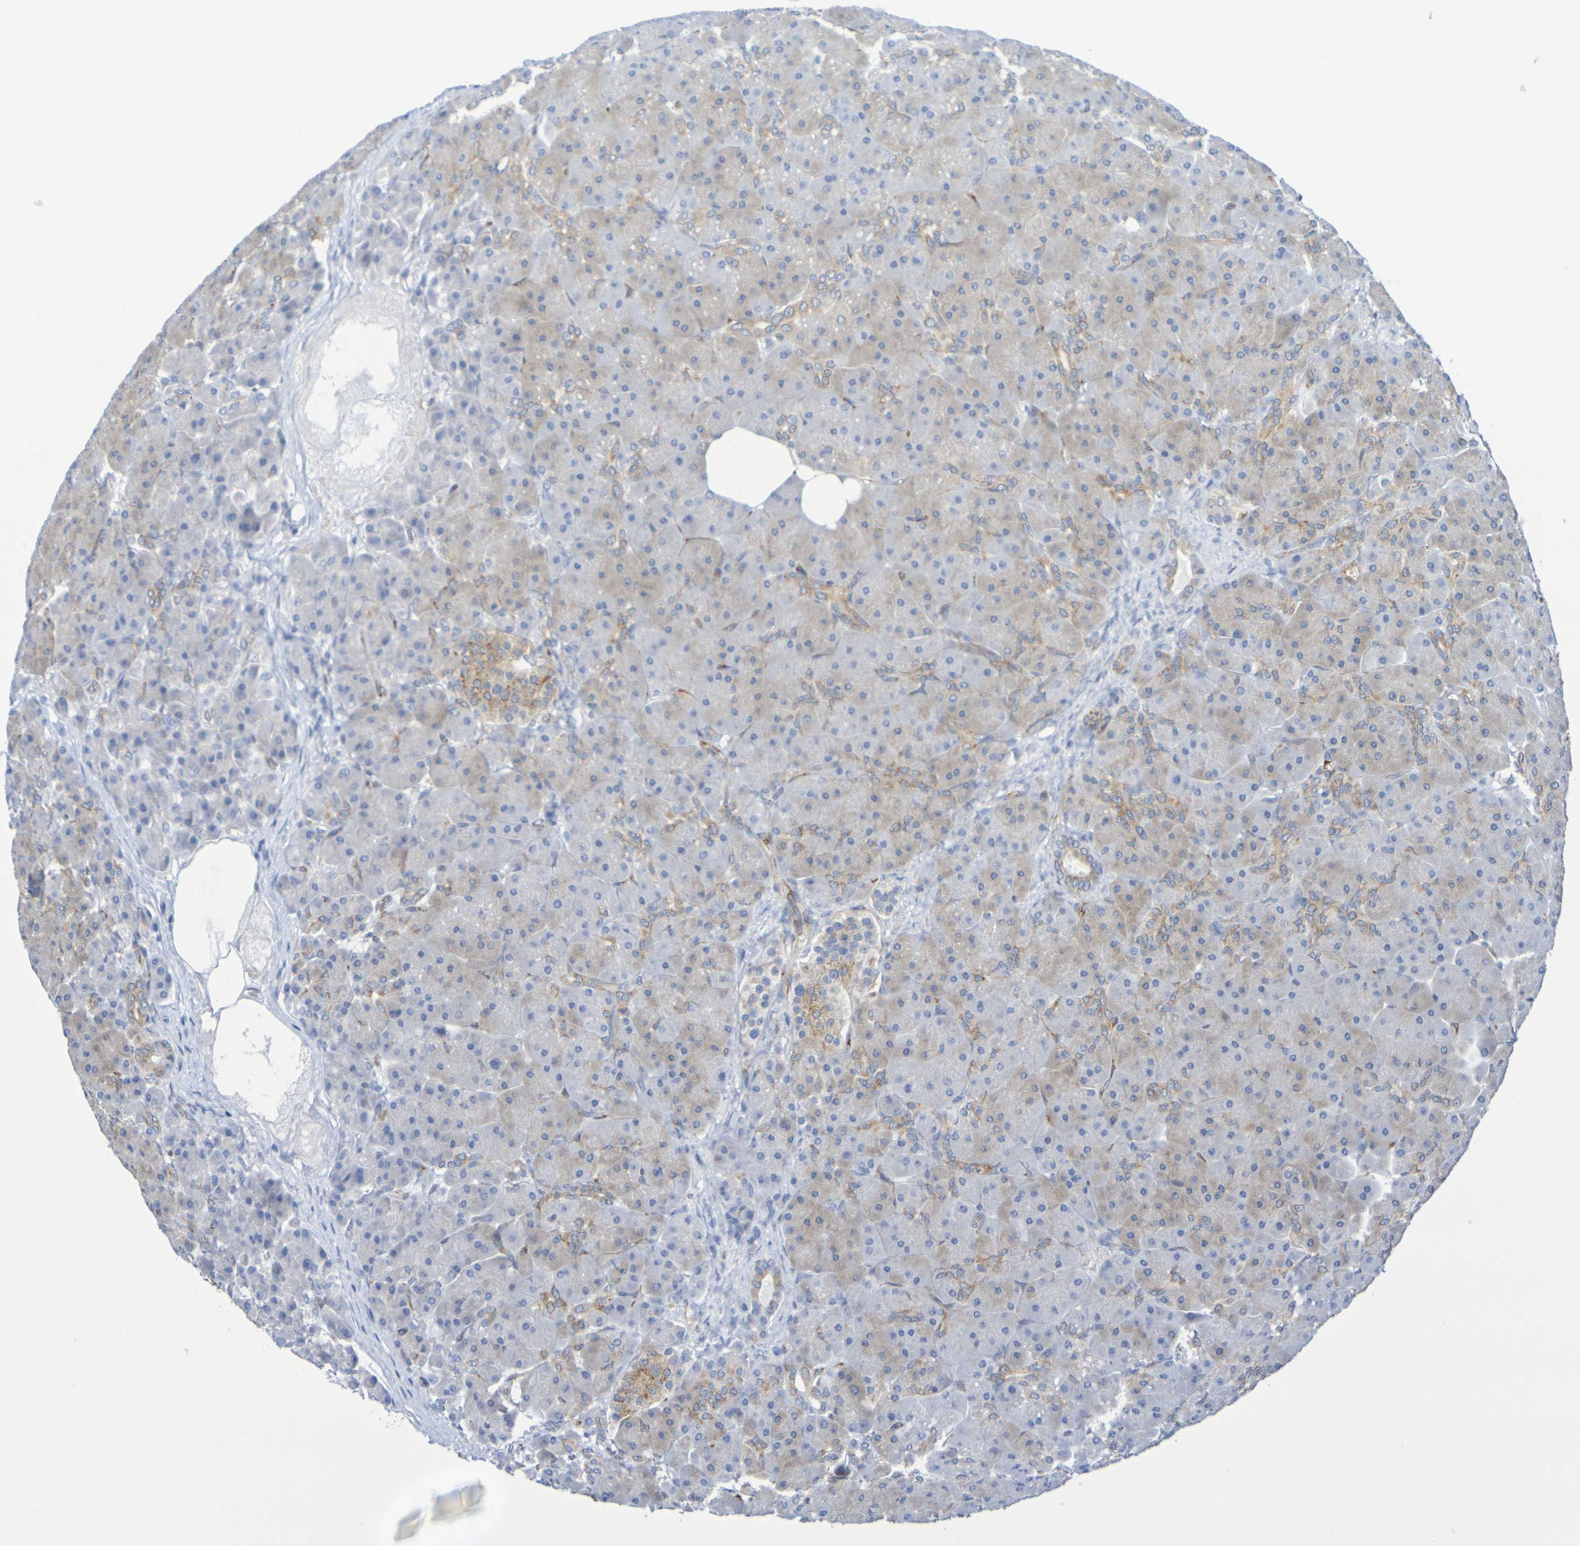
{"staining": {"intensity": "moderate", "quantity": "<25%", "location": "cytoplasmic/membranous"}, "tissue": "pancreas", "cell_type": "Exocrine glandular cells", "image_type": "normal", "snomed": [{"axis": "morphology", "description": "Normal tissue, NOS"}, {"axis": "topography", "description": "Pancreas"}], "caption": "An image of pancreas stained for a protein shows moderate cytoplasmic/membranous brown staining in exocrine glandular cells. (DAB = brown stain, brightfield microscopy at high magnification).", "gene": "TMCC3", "patient": {"sex": "male", "age": 66}}